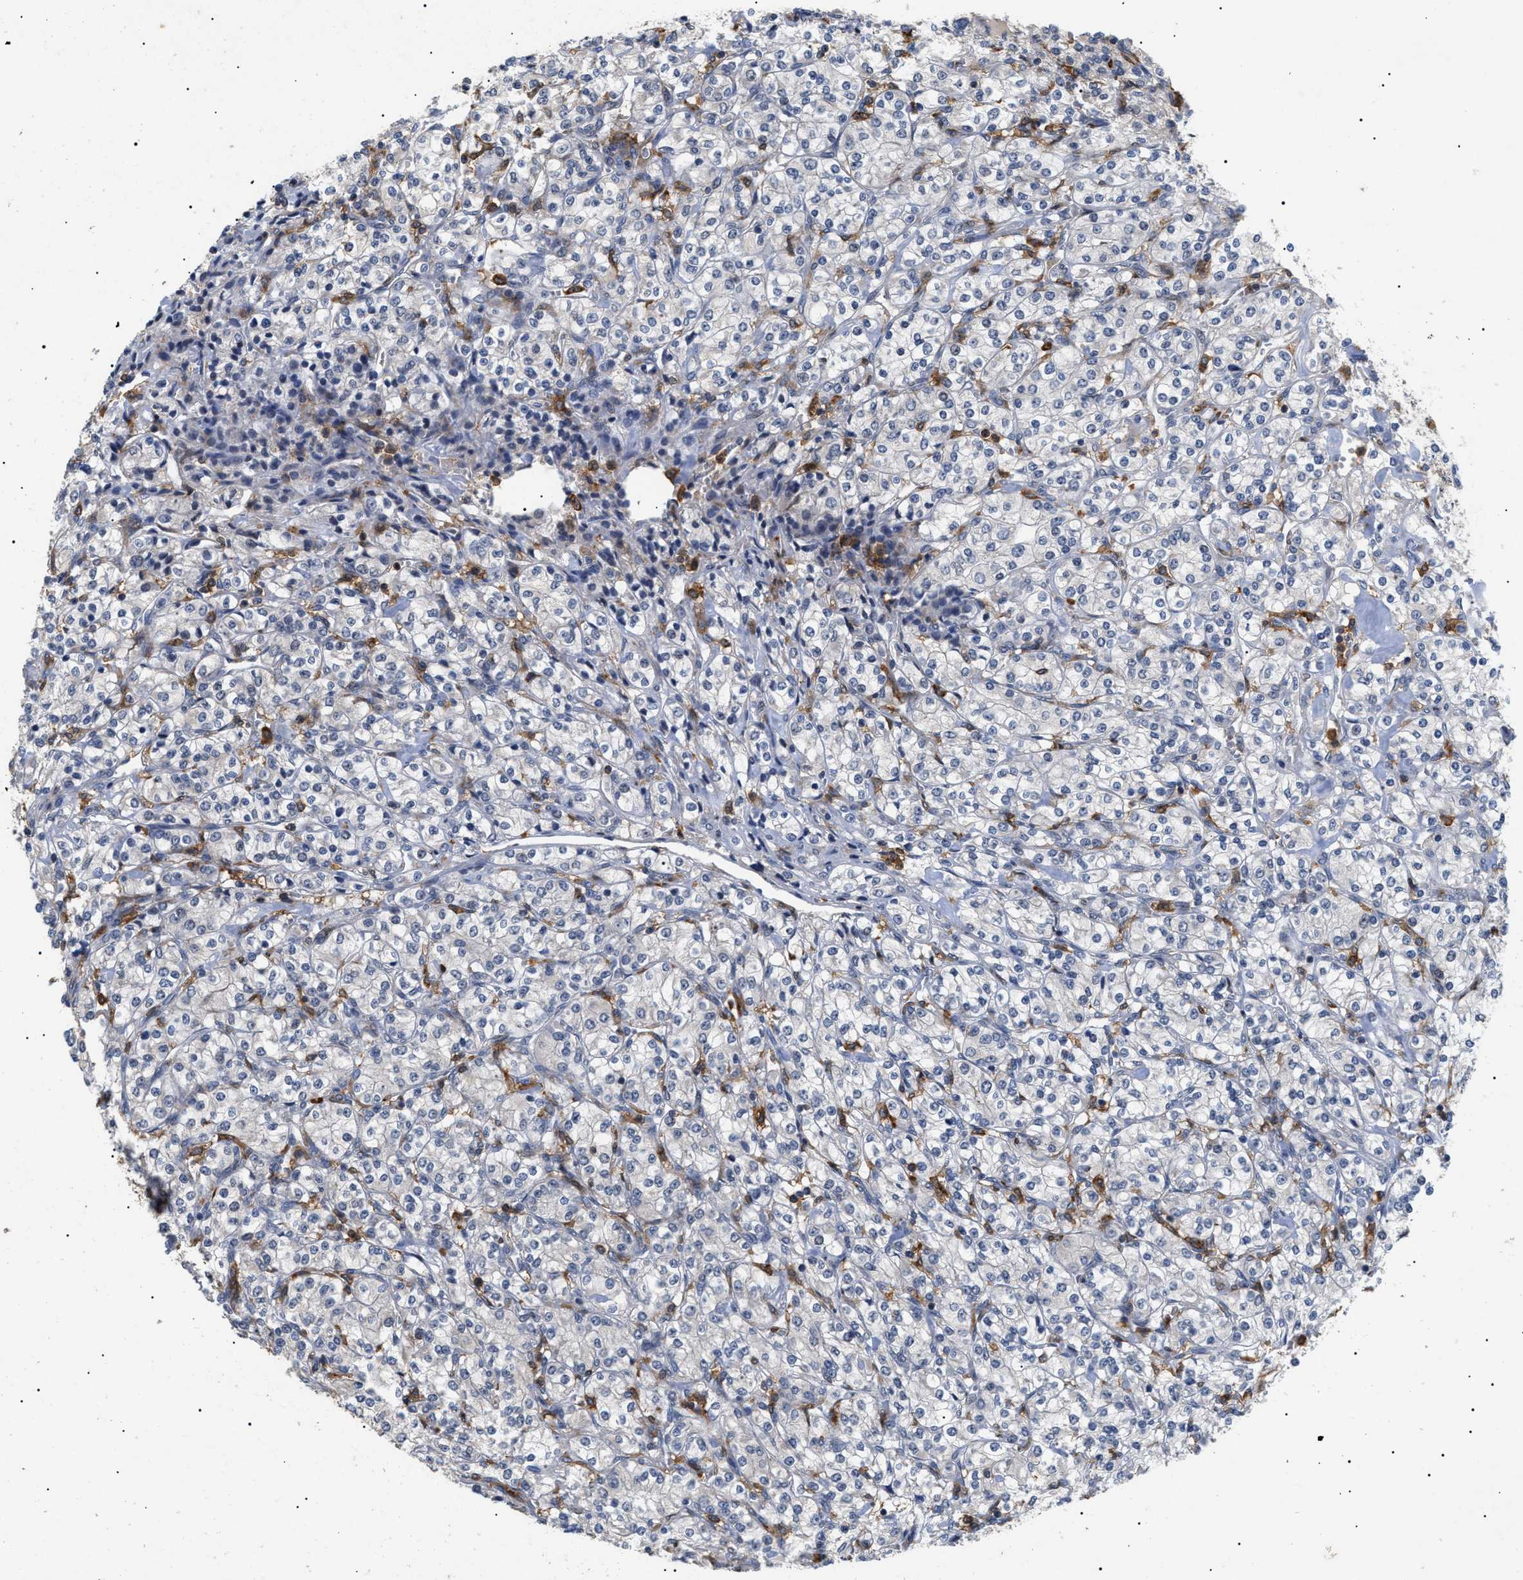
{"staining": {"intensity": "negative", "quantity": "none", "location": "none"}, "tissue": "renal cancer", "cell_type": "Tumor cells", "image_type": "cancer", "snomed": [{"axis": "morphology", "description": "Adenocarcinoma, NOS"}, {"axis": "topography", "description": "Kidney"}], "caption": "Immunohistochemistry of human renal cancer shows no staining in tumor cells. (DAB (3,3'-diaminobenzidine) immunohistochemistry with hematoxylin counter stain).", "gene": "CD300A", "patient": {"sex": "male", "age": 77}}